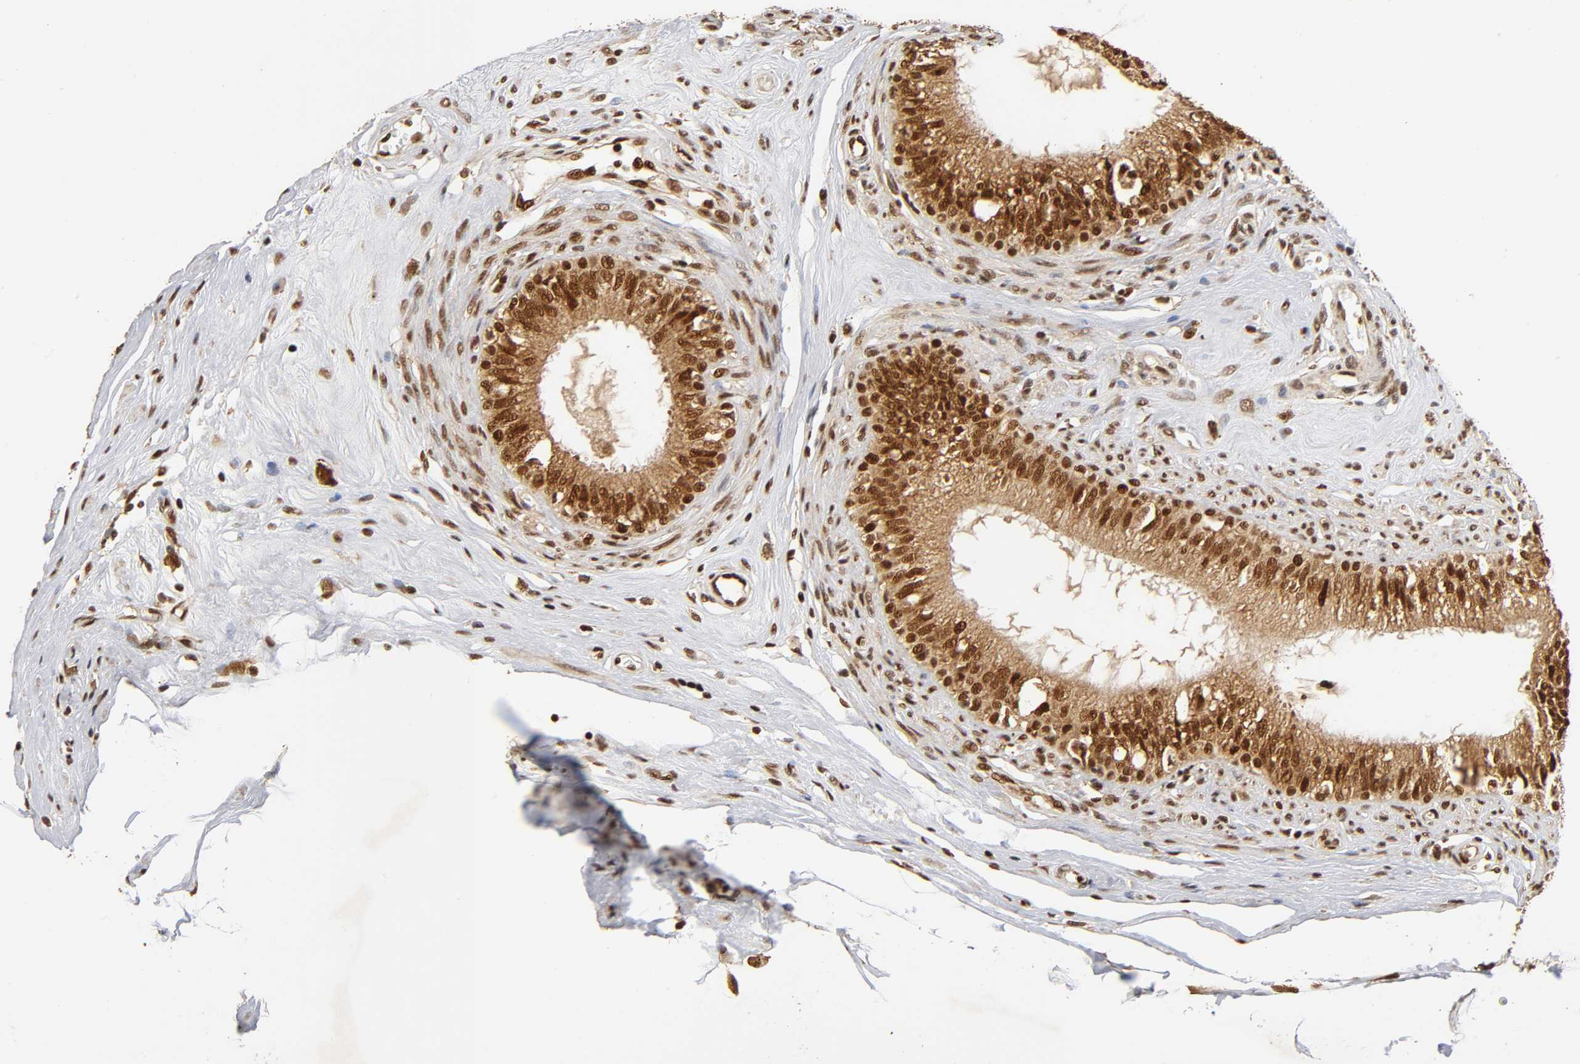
{"staining": {"intensity": "strong", "quantity": ">75%", "location": "cytoplasmic/membranous,nuclear"}, "tissue": "epididymis", "cell_type": "Glandular cells", "image_type": "normal", "snomed": [{"axis": "morphology", "description": "Normal tissue, NOS"}, {"axis": "morphology", "description": "Inflammation, NOS"}, {"axis": "topography", "description": "Epididymis"}], "caption": "Epididymis stained with a brown dye exhibits strong cytoplasmic/membranous,nuclear positive positivity in approximately >75% of glandular cells.", "gene": "RNF122", "patient": {"sex": "male", "age": 84}}